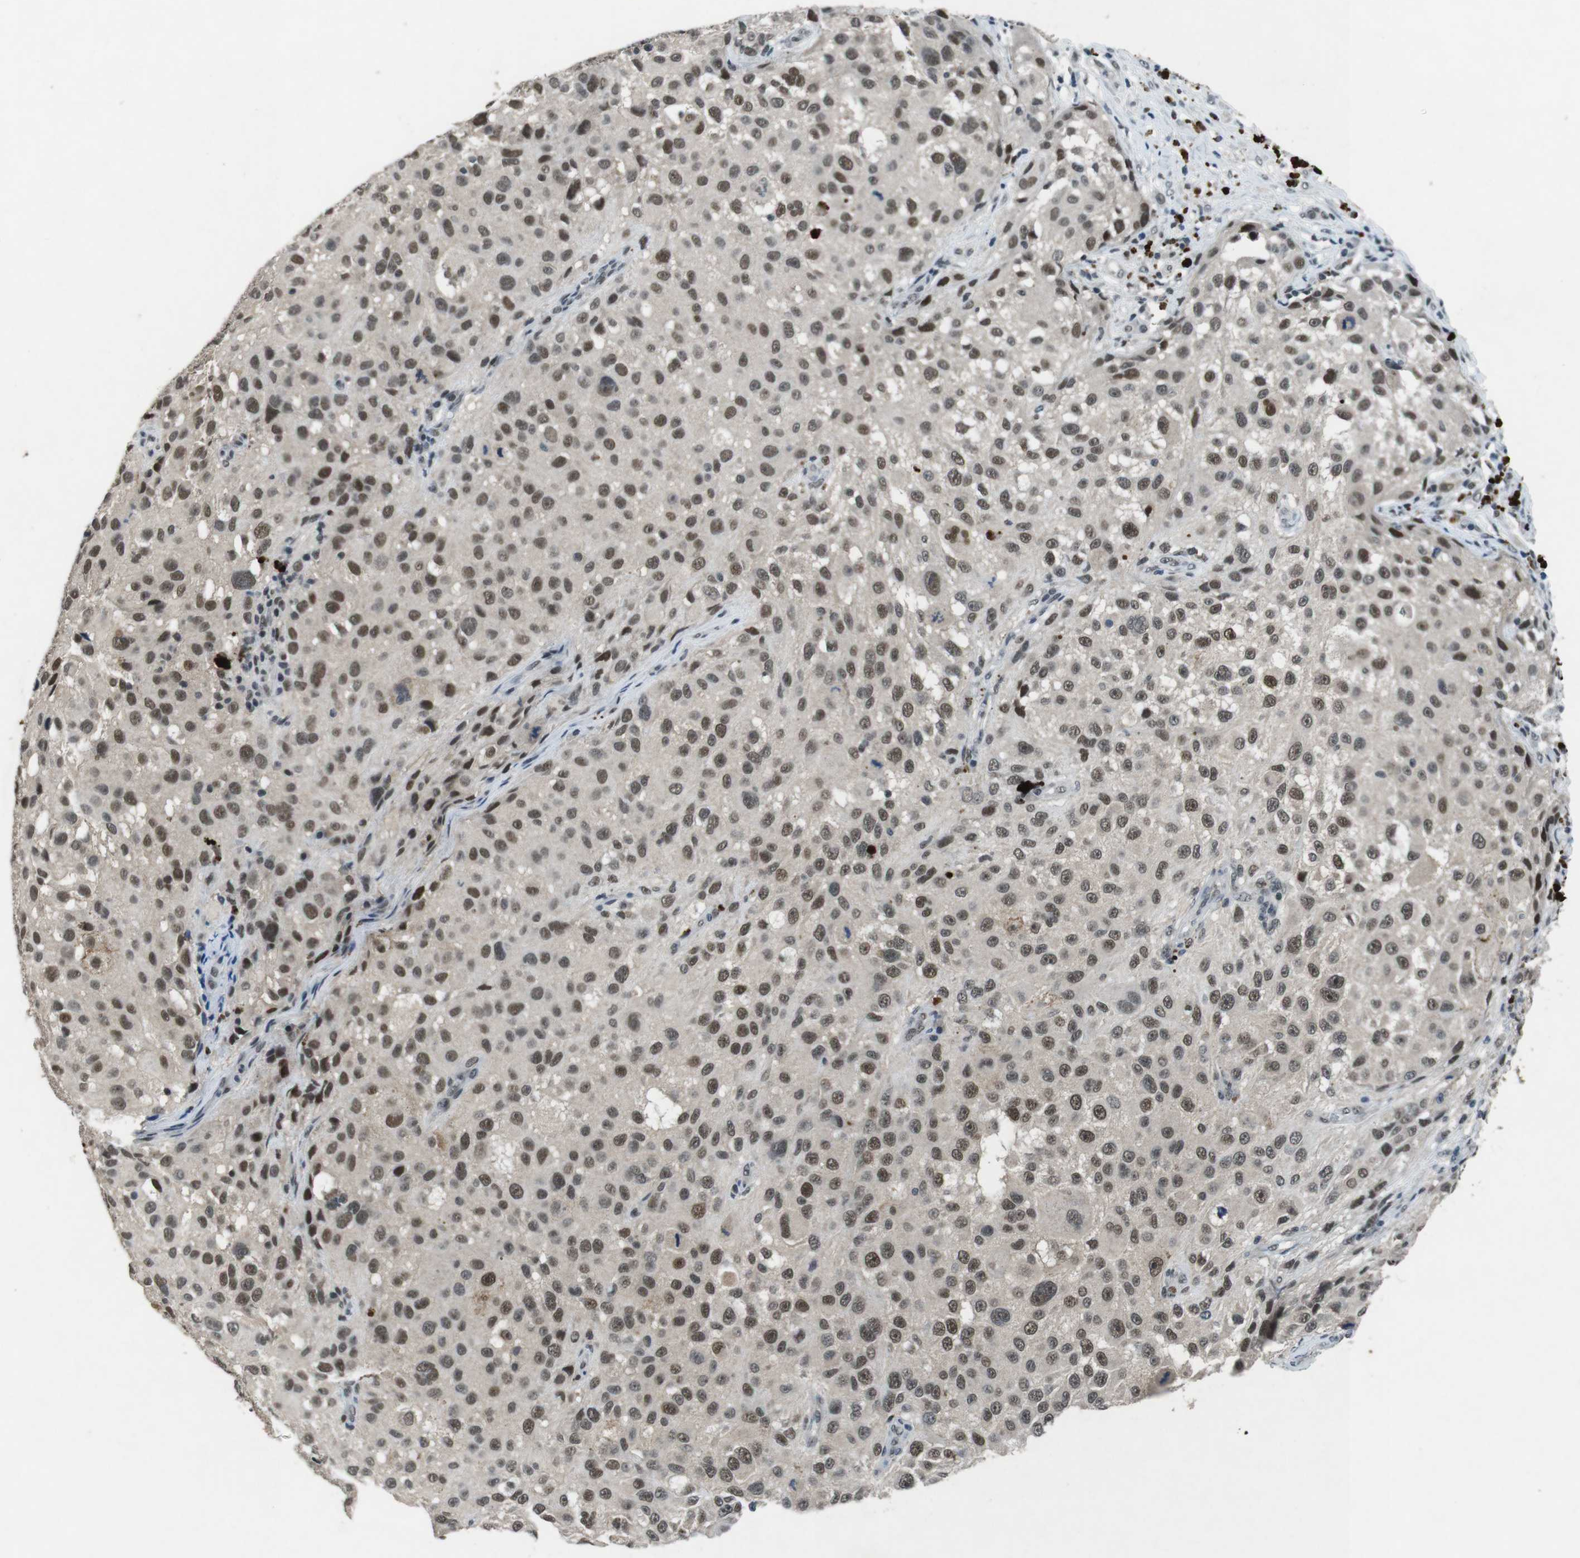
{"staining": {"intensity": "moderate", "quantity": ">75%", "location": "nuclear"}, "tissue": "melanoma", "cell_type": "Tumor cells", "image_type": "cancer", "snomed": [{"axis": "morphology", "description": "Necrosis, NOS"}, {"axis": "morphology", "description": "Malignant melanoma, NOS"}, {"axis": "topography", "description": "Skin"}], "caption": "A medium amount of moderate nuclear expression is appreciated in about >75% of tumor cells in malignant melanoma tissue. (DAB (3,3'-diaminobenzidine) IHC with brightfield microscopy, high magnification).", "gene": "USP7", "patient": {"sex": "female", "age": 87}}